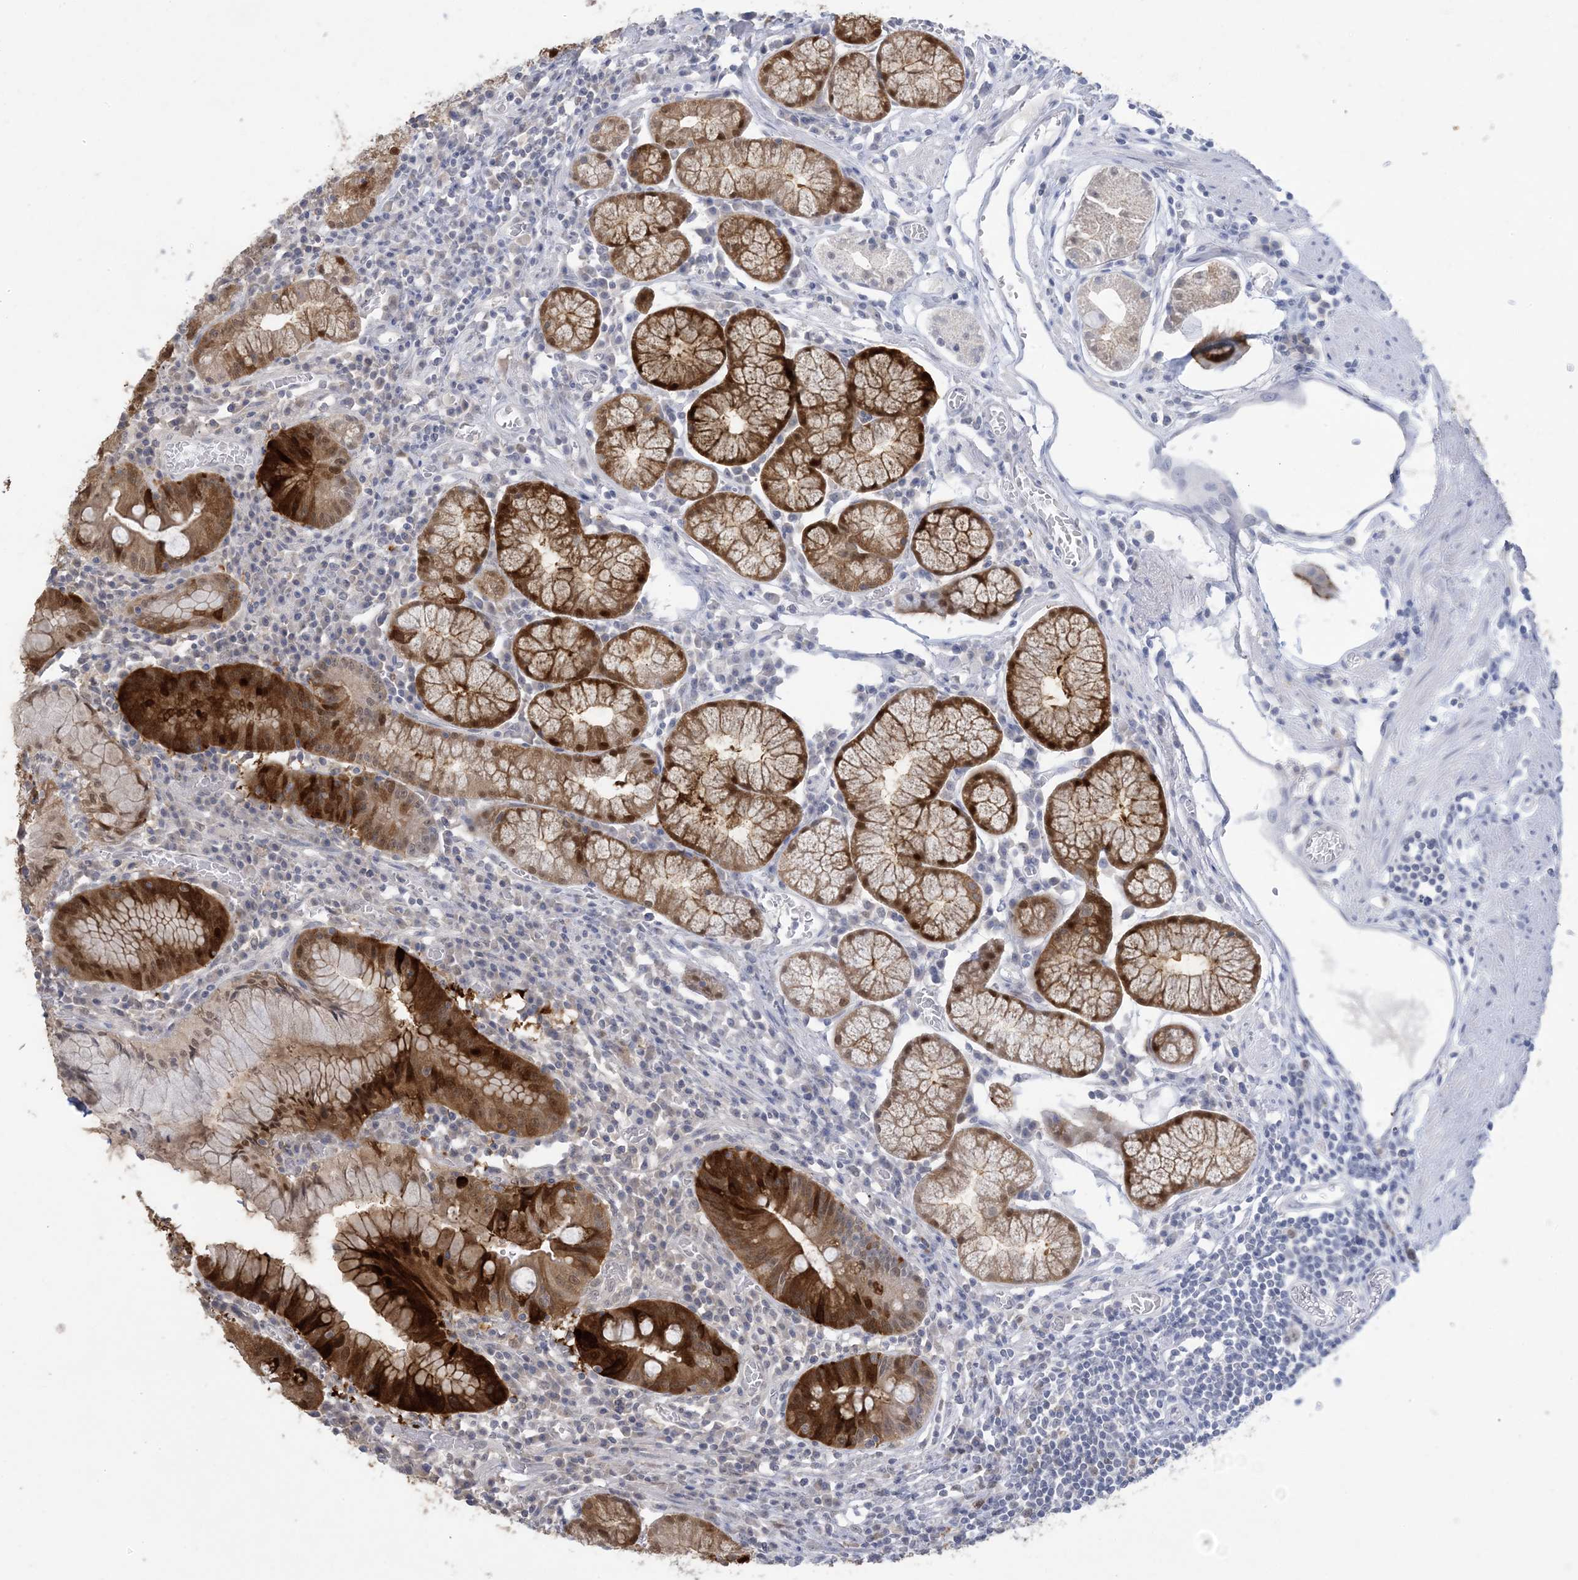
{"staining": {"intensity": "strong", "quantity": ">75%", "location": "cytoplasmic/membranous,nuclear"}, "tissue": "stomach", "cell_type": "Glandular cells", "image_type": "normal", "snomed": [{"axis": "morphology", "description": "Normal tissue, NOS"}, {"axis": "topography", "description": "Stomach"}], "caption": "A brown stain highlights strong cytoplasmic/membranous,nuclear positivity of a protein in glandular cells of benign human stomach. (IHC, brightfield microscopy, high magnification).", "gene": "HMGCS1", "patient": {"sex": "male", "age": 55}}